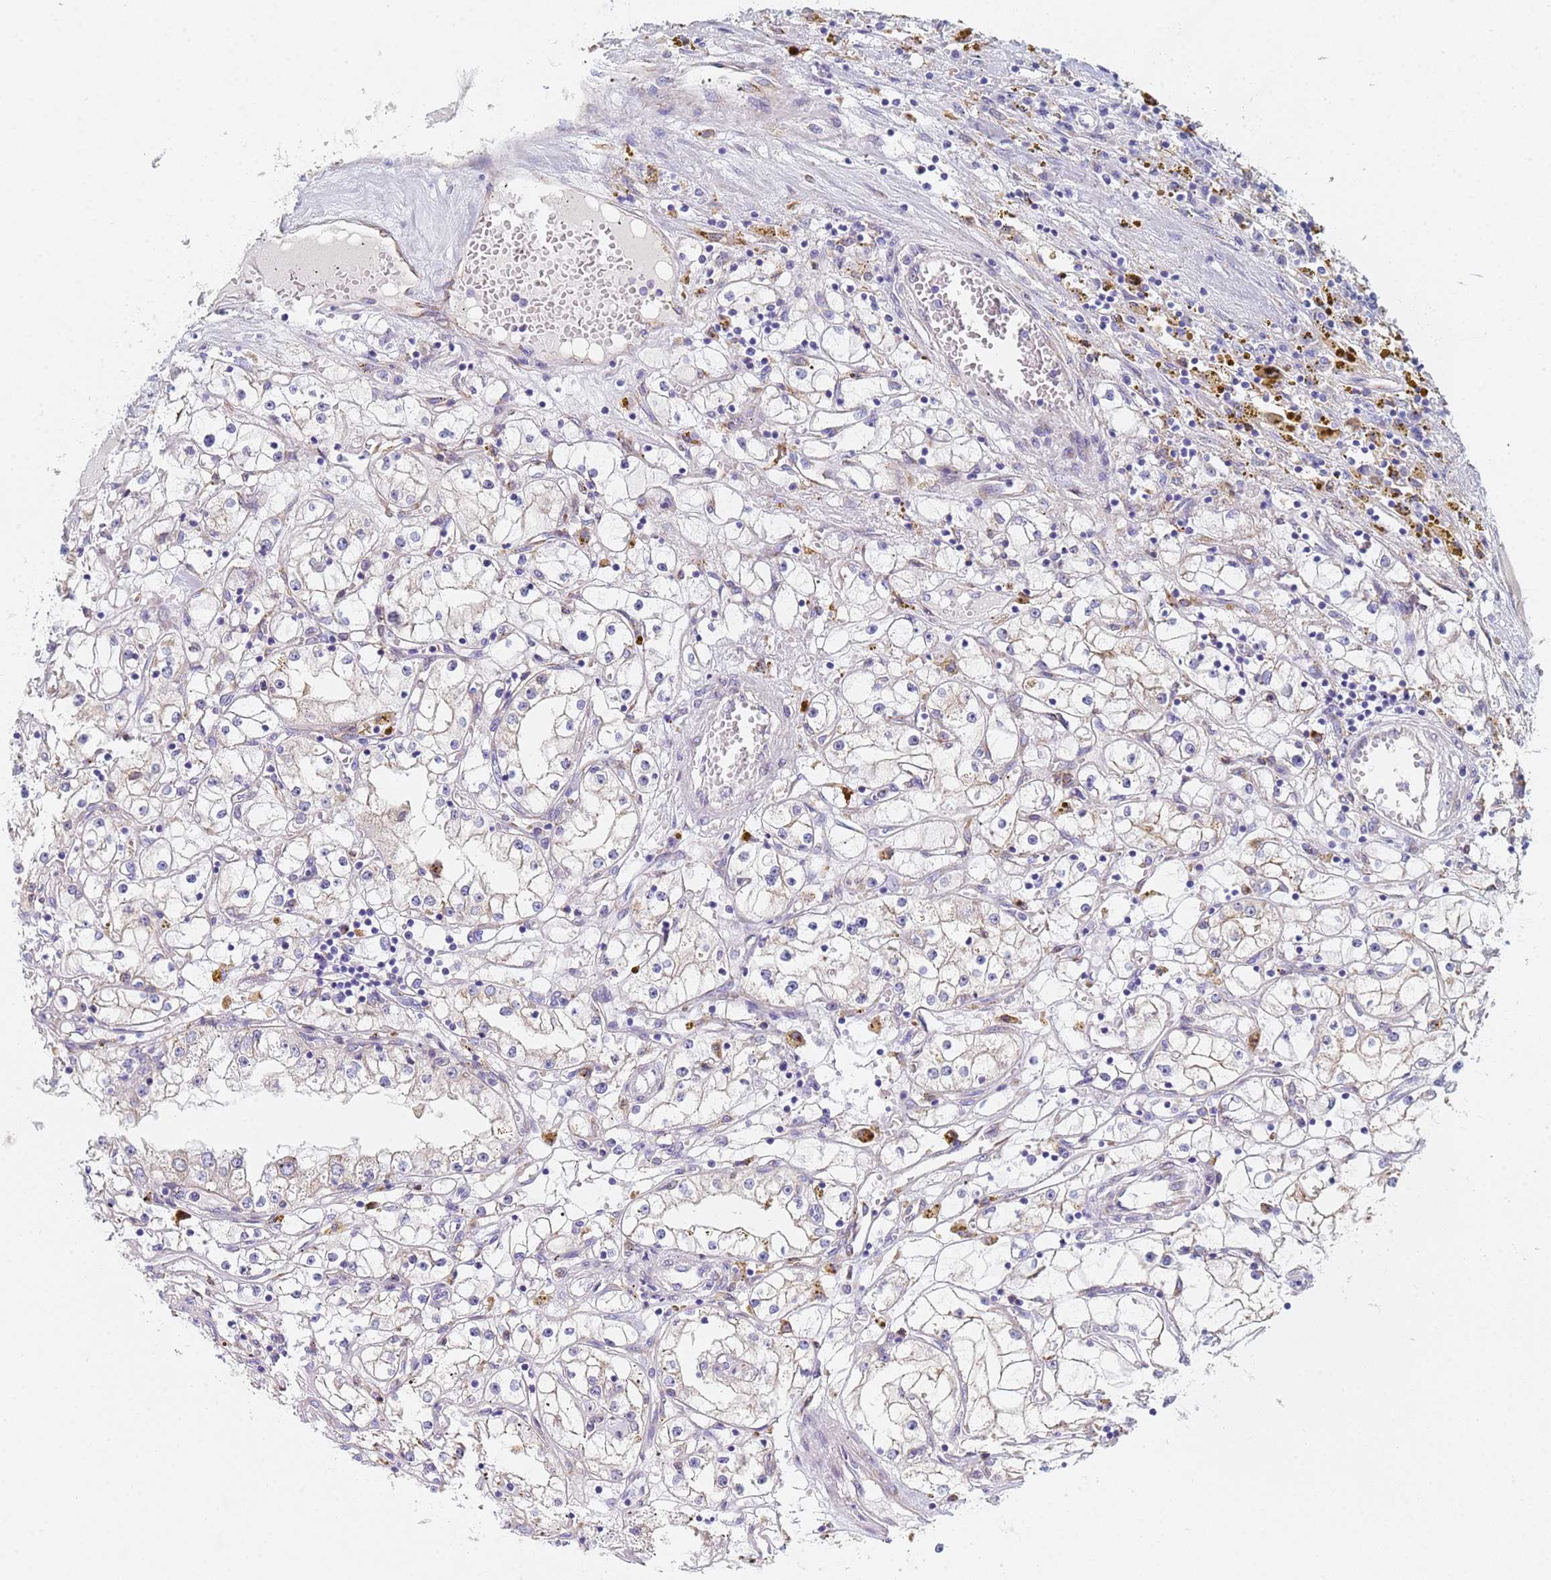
{"staining": {"intensity": "negative", "quantity": "none", "location": "none"}, "tissue": "renal cancer", "cell_type": "Tumor cells", "image_type": "cancer", "snomed": [{"axis": "morphology", "description": "Adenocarcinoma, NOS"}, {"axis": "topography", "description": "Kidney"}], "caption": "Tumor cells are negative for protein expression in human renal cancer (adenocarcinoma).", "gene": "GDAP2", "patient": {"sex": "male", "age": 56}}